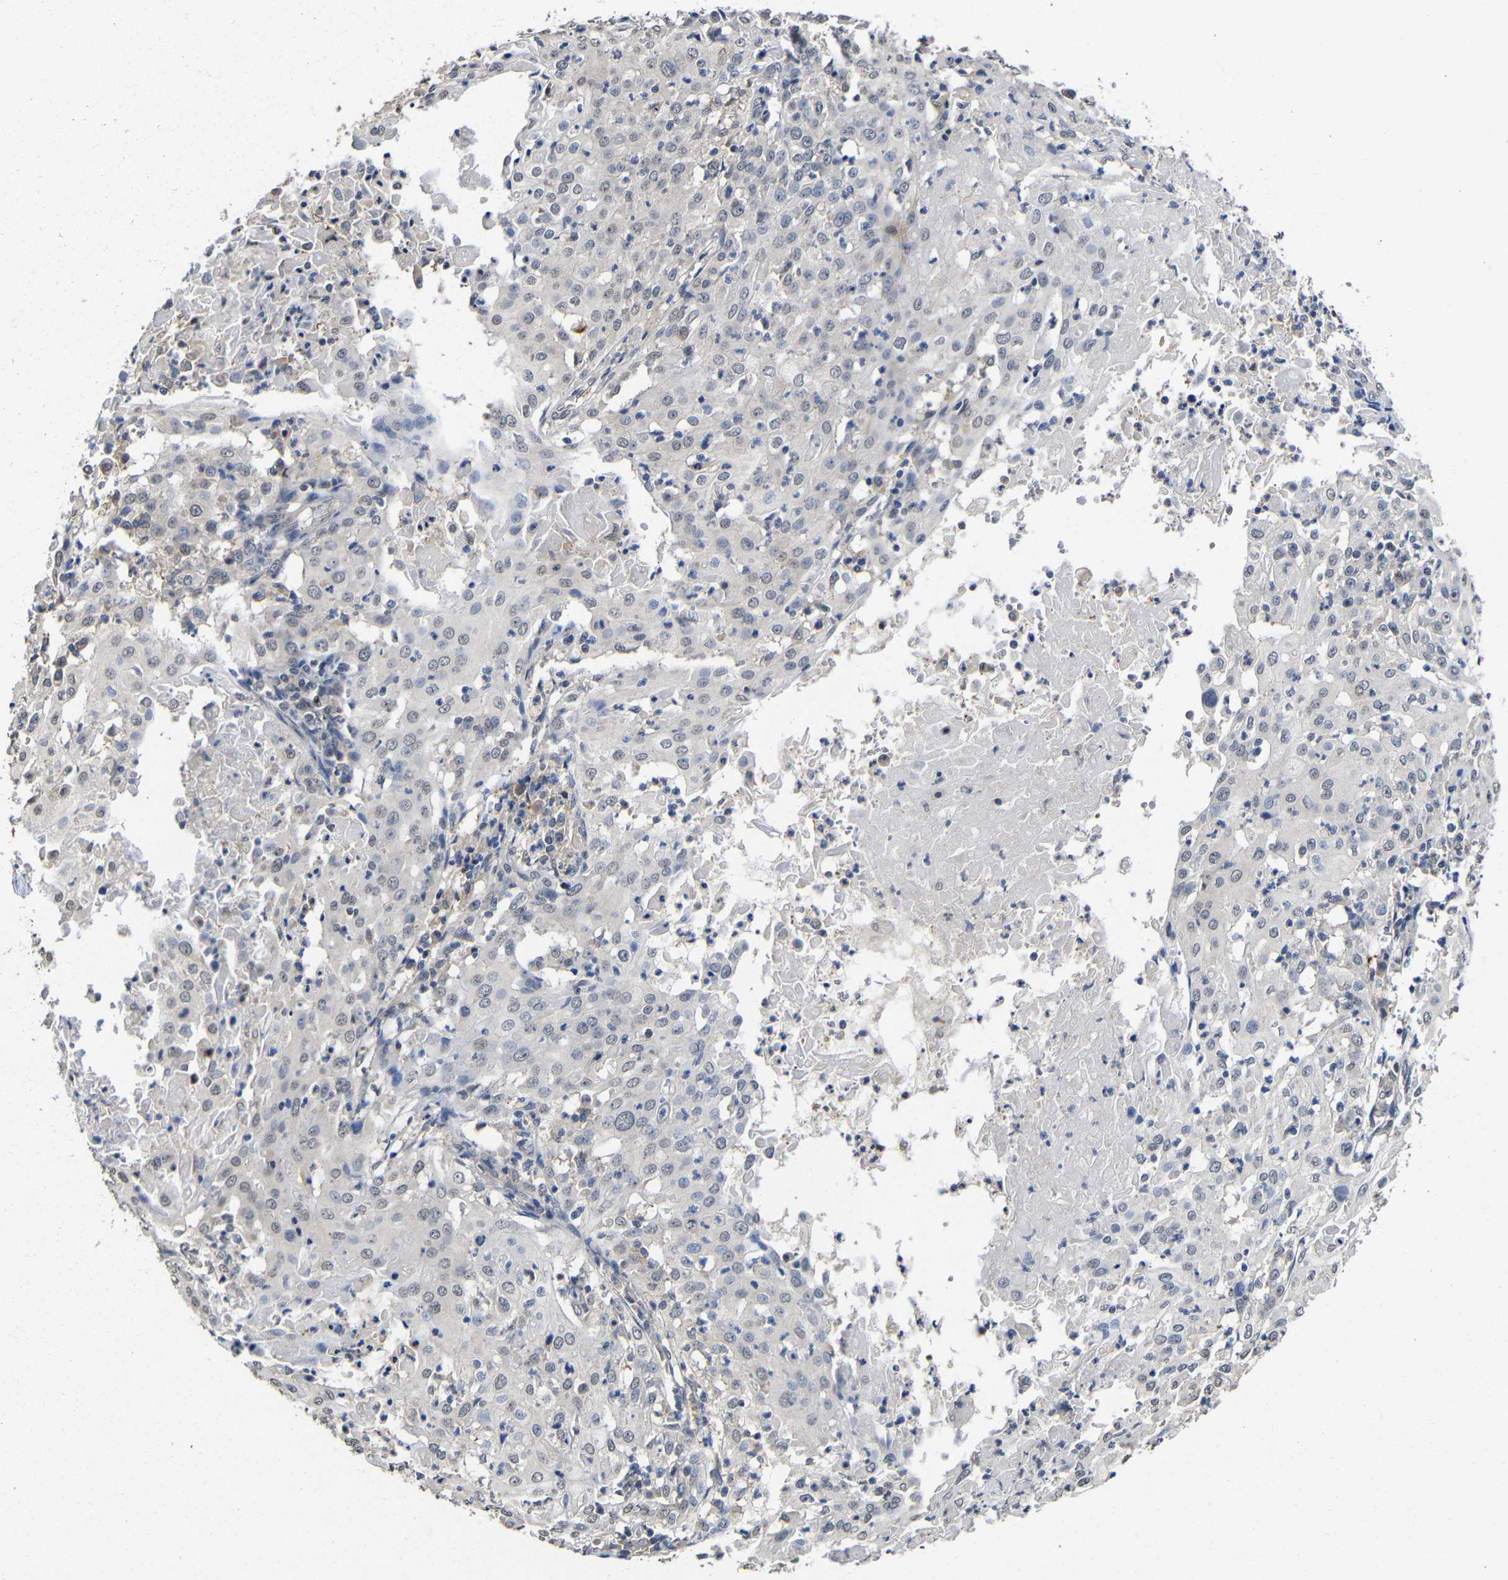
{"staining": {"intensity": "negative", "quantity": "none", "location": "none"}, "tissue": "cervical cancer", "cell_type": "Tumor cells", "image_type": "cancer", "snomed": [{"axis": "morphology", "description": "Squamous cell carcinoma, NOS"}, {"axis": "topography", "description": "Cervix"}], "caption": "DAB (3,3'-diaminobenzidine) immunohistochemical staining of cervical cancer (squamous cell carcinoma) reveals no significant positivity in tumor cells.", "gene": "ATG12", "patient": {"sex": "female", "age": 39}}